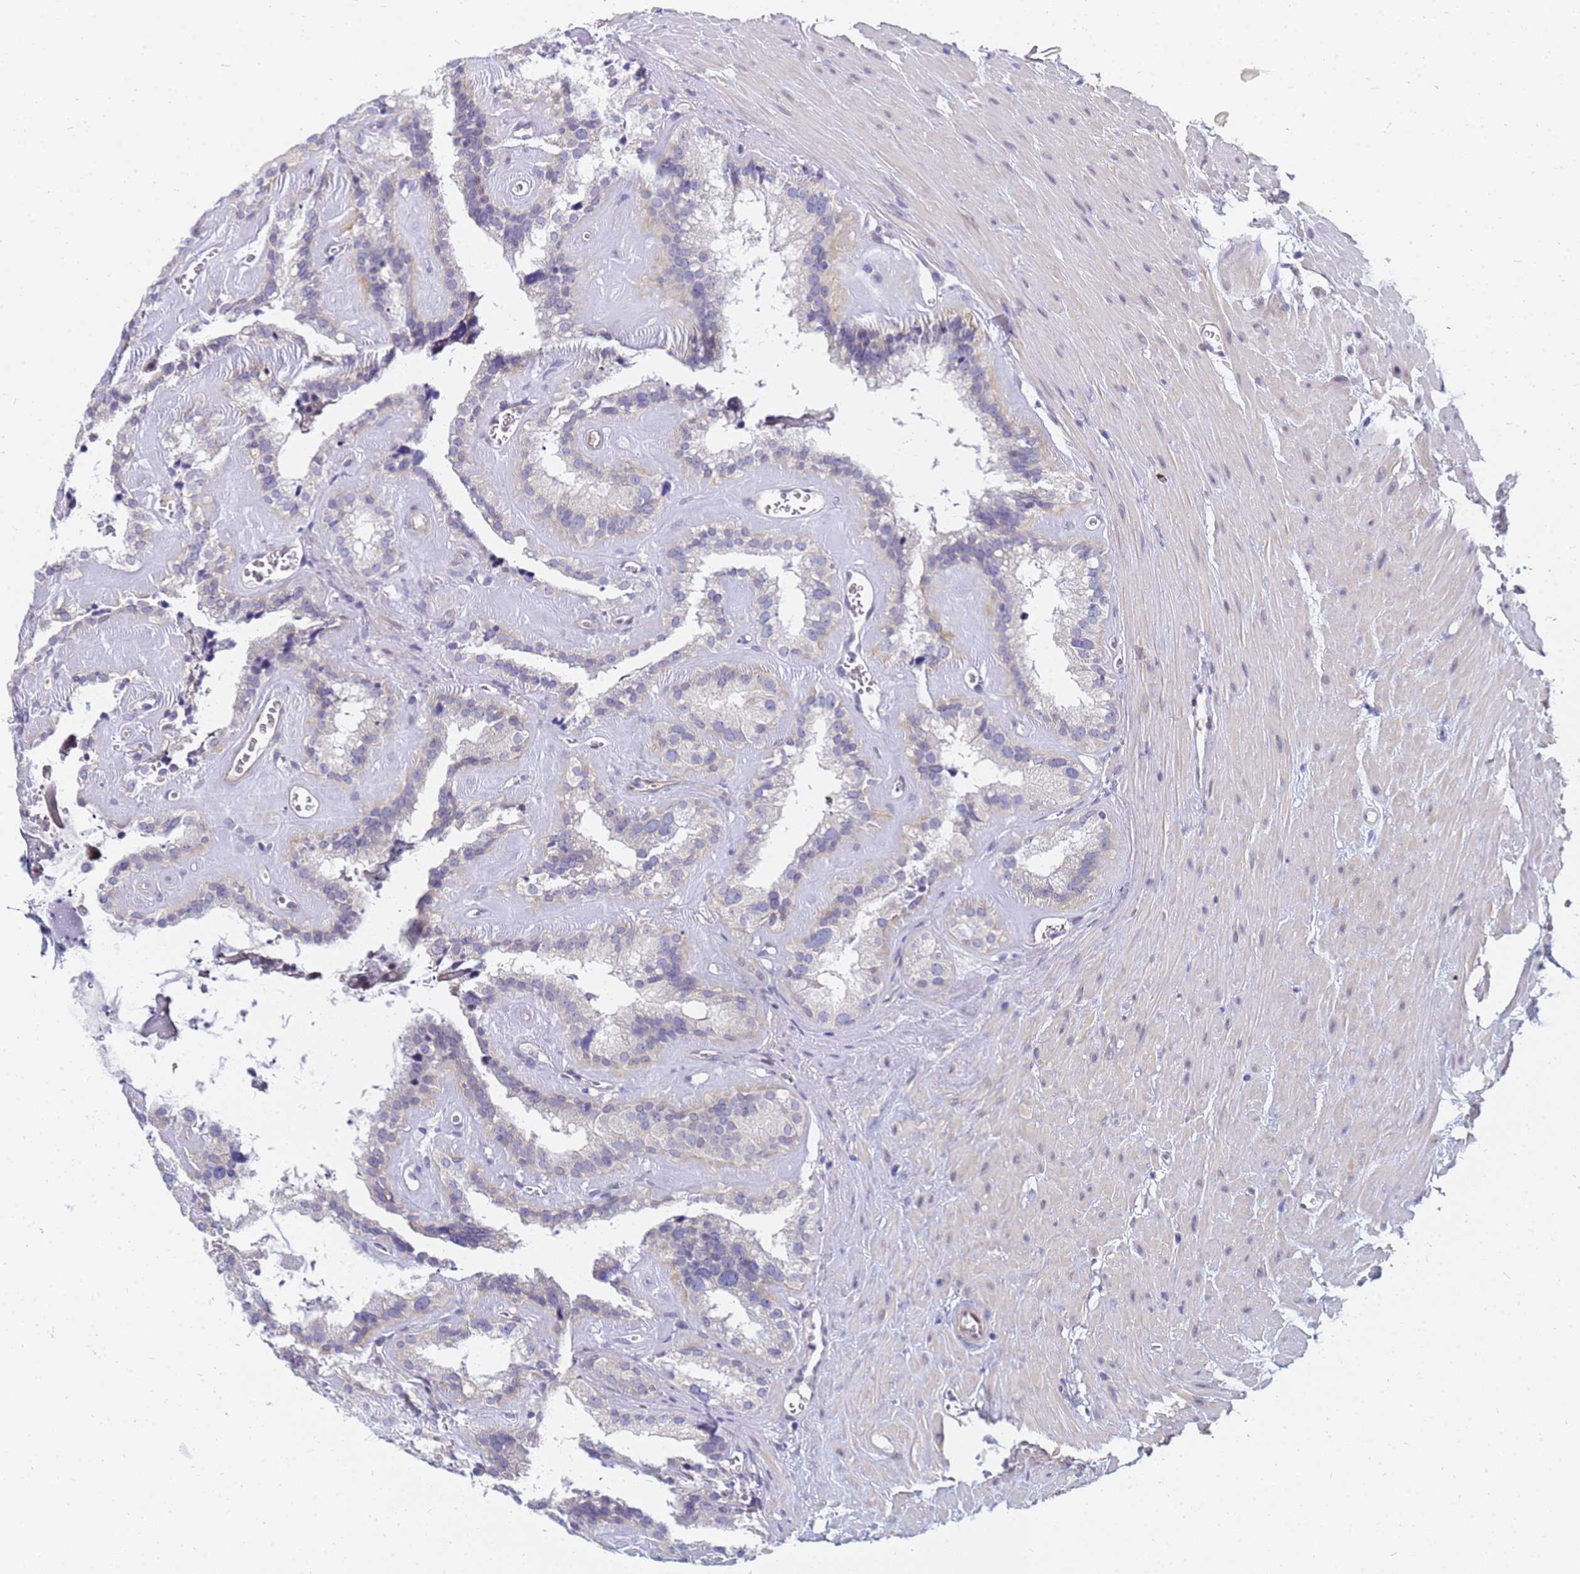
{"staining": {"intensity": "negative", "quantity": "none", "location": "none"}, "tissue": "seminal vesicle", "cell_type": "Glandular cells", "image_type": "normal", "snomed": [{"axis": "morphology", "description": "Normal tissue, NOS"}, {"axis": "topography", "description": "Prostate"}, {"axis": "topography", "description": "Seminal veicle"}], "caption": "High power microscopy image of an immunohistochemistry micrograph of benign seminal vesicle, revealing no significant staining in glandular cells.", "gene": "FAM166B", "patient": {"sex": "male", "age": 59}}